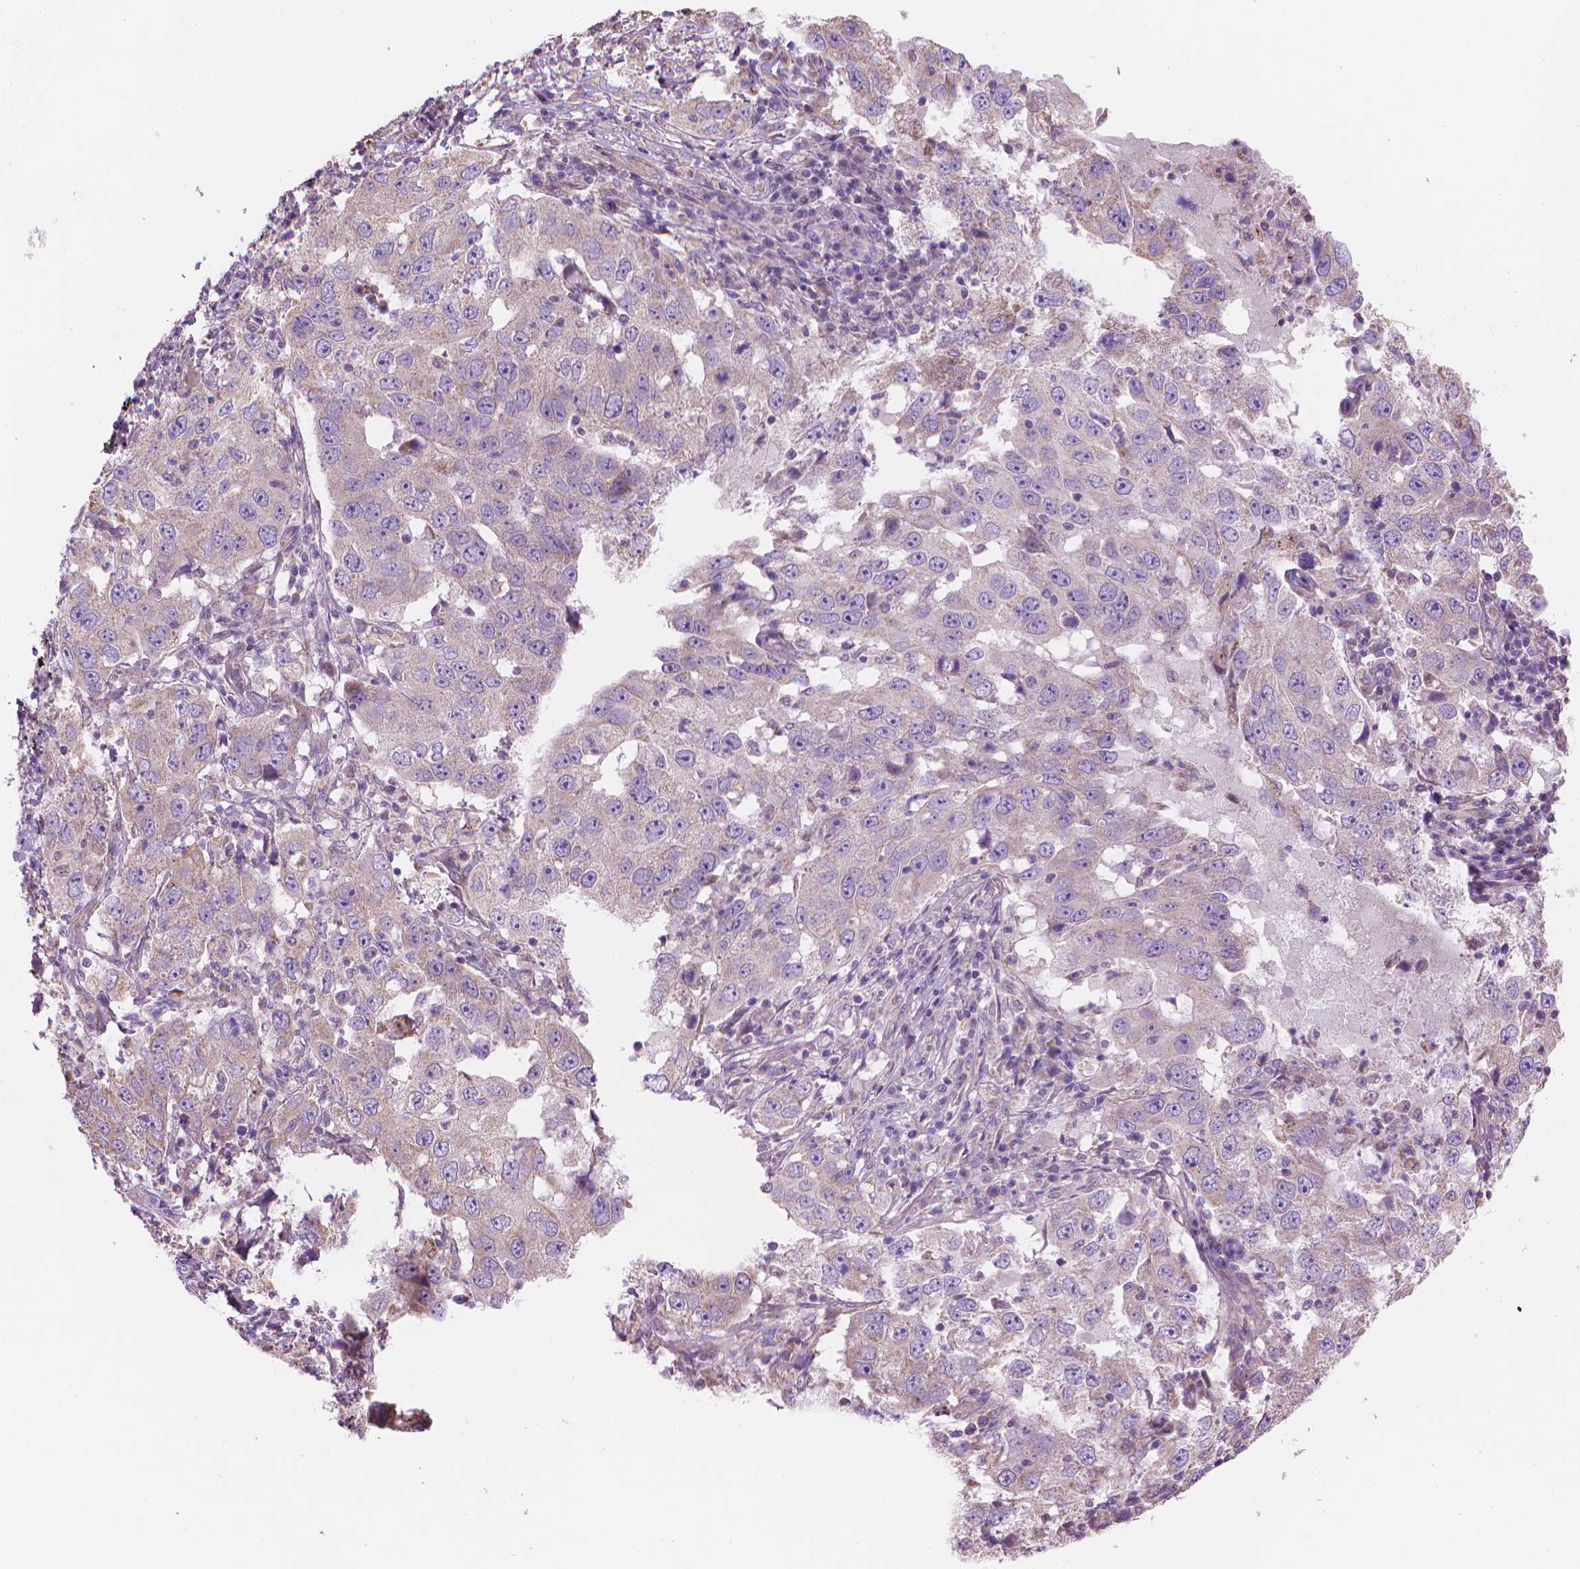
{"staining": {"intensity": "negative", "quantity": "none", "location": "none"}, "tissue": "lung cancer", "cell_type": "Tumor cells", "image_type": "cancer", "snomed": [{"axis": "morphology", "description": "Adenocarcinoma, NOS"}, {"axis": "topography", "description": "Lung"}], "caption": "DAB (3,3'-diaminobenzidine) immunohistochemical staining of human lung cancer (adenocarcinoma) exhibits no significant positivity in tumor cells. The staining was performed using DAB to visualize the protein expression in brown, while the nuclei were stained in blue with hematoxylin (Magnification: 20x).", "gene": "TTC29", "patient": {"sex": "male", "age": 73}}